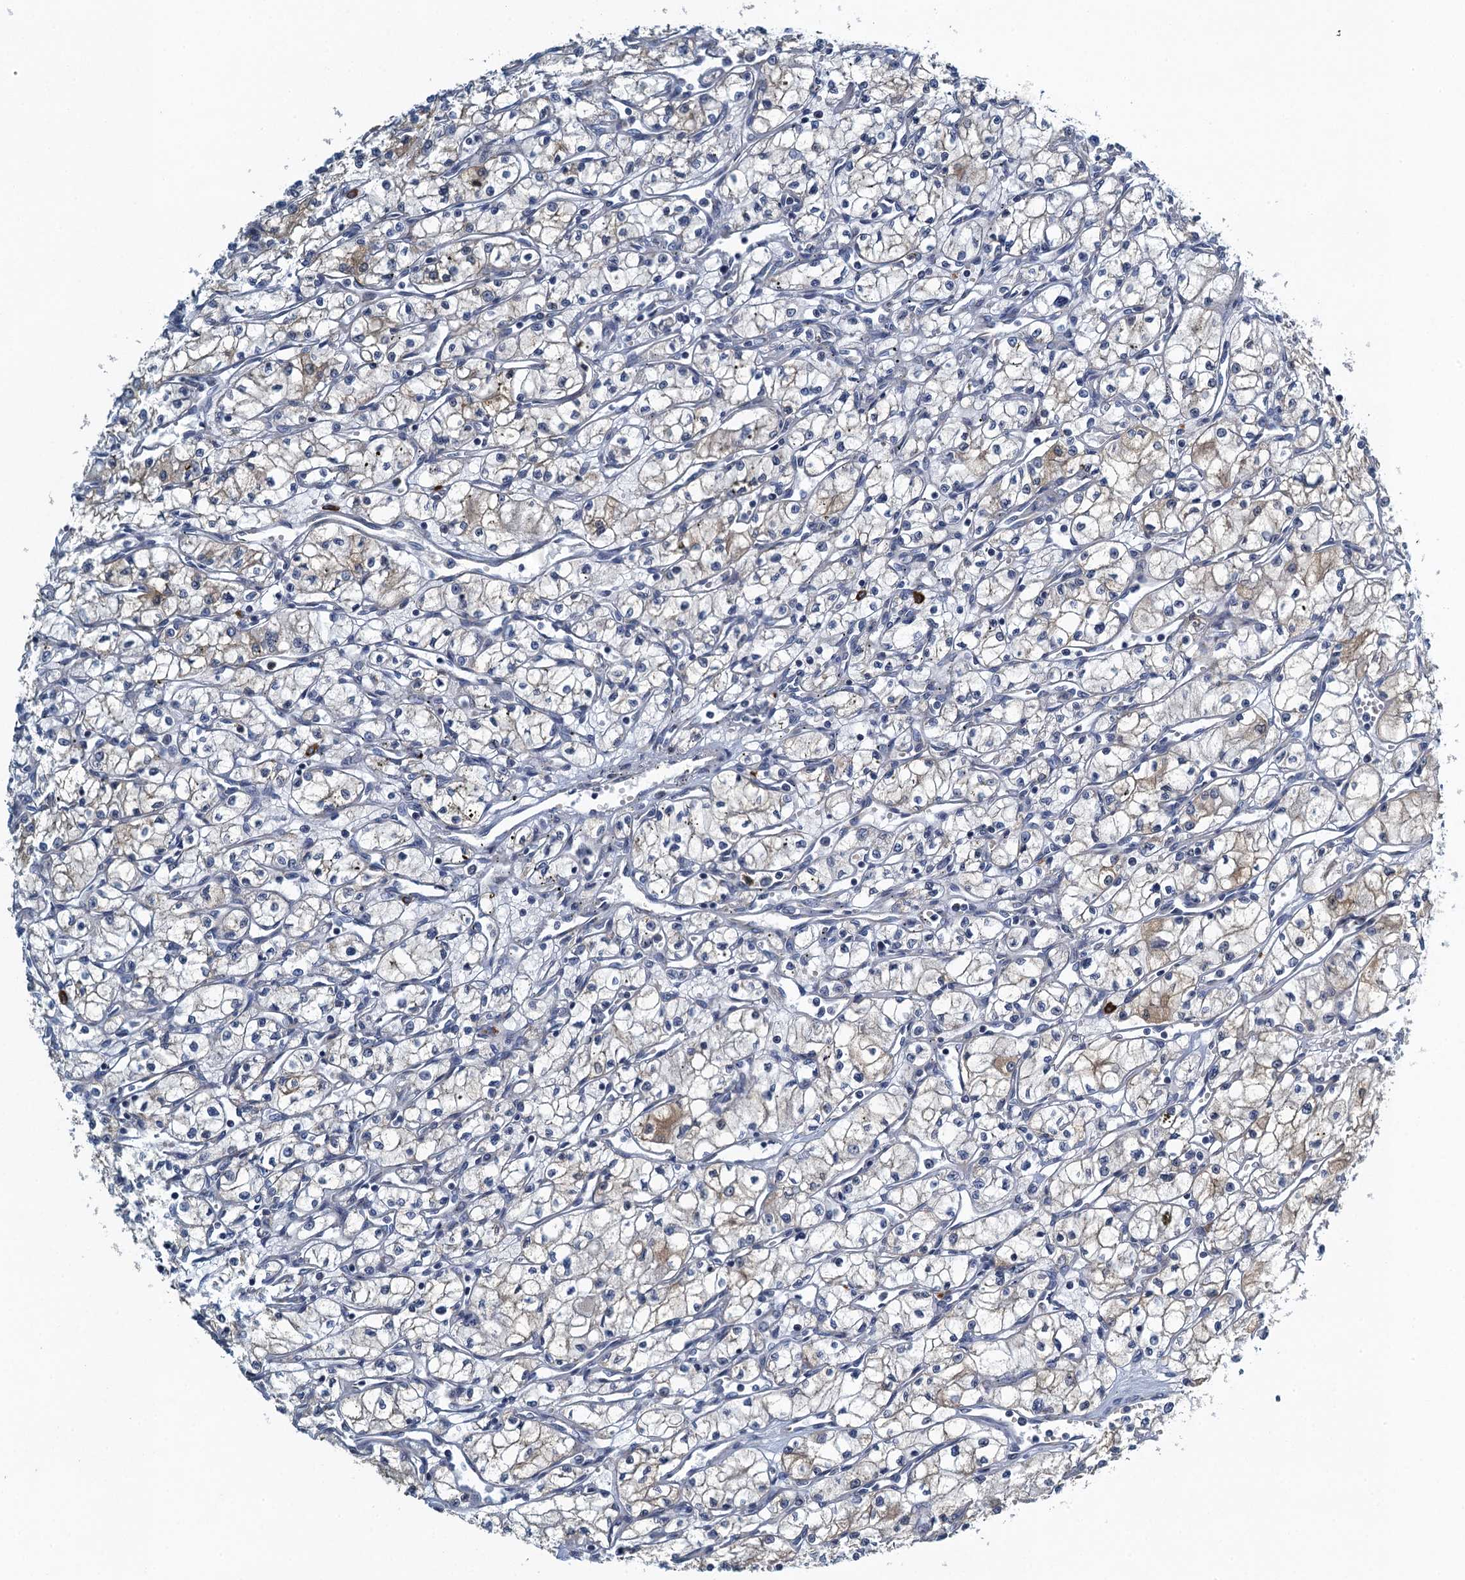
{"staining": {"intensity": "weak", "quantity": "<25%", "location": "cytoplasmic/membranous"}, "tissue": "renal cancer", "cell_type": "Tumor cells", "image_type": "cancer", "snomed": [{"axis": "morphology", "description": "Adenocarcinoma, NOS"}, {"axis": "topography", "description": "Kidney"}], "caption": "Immunohistochemical staining of human renal cancer (adenocarcinoma) reveals no significant expression in tumor cells.", "gene": "ALG2", "patient": {"sex": "male", "age": 59}}